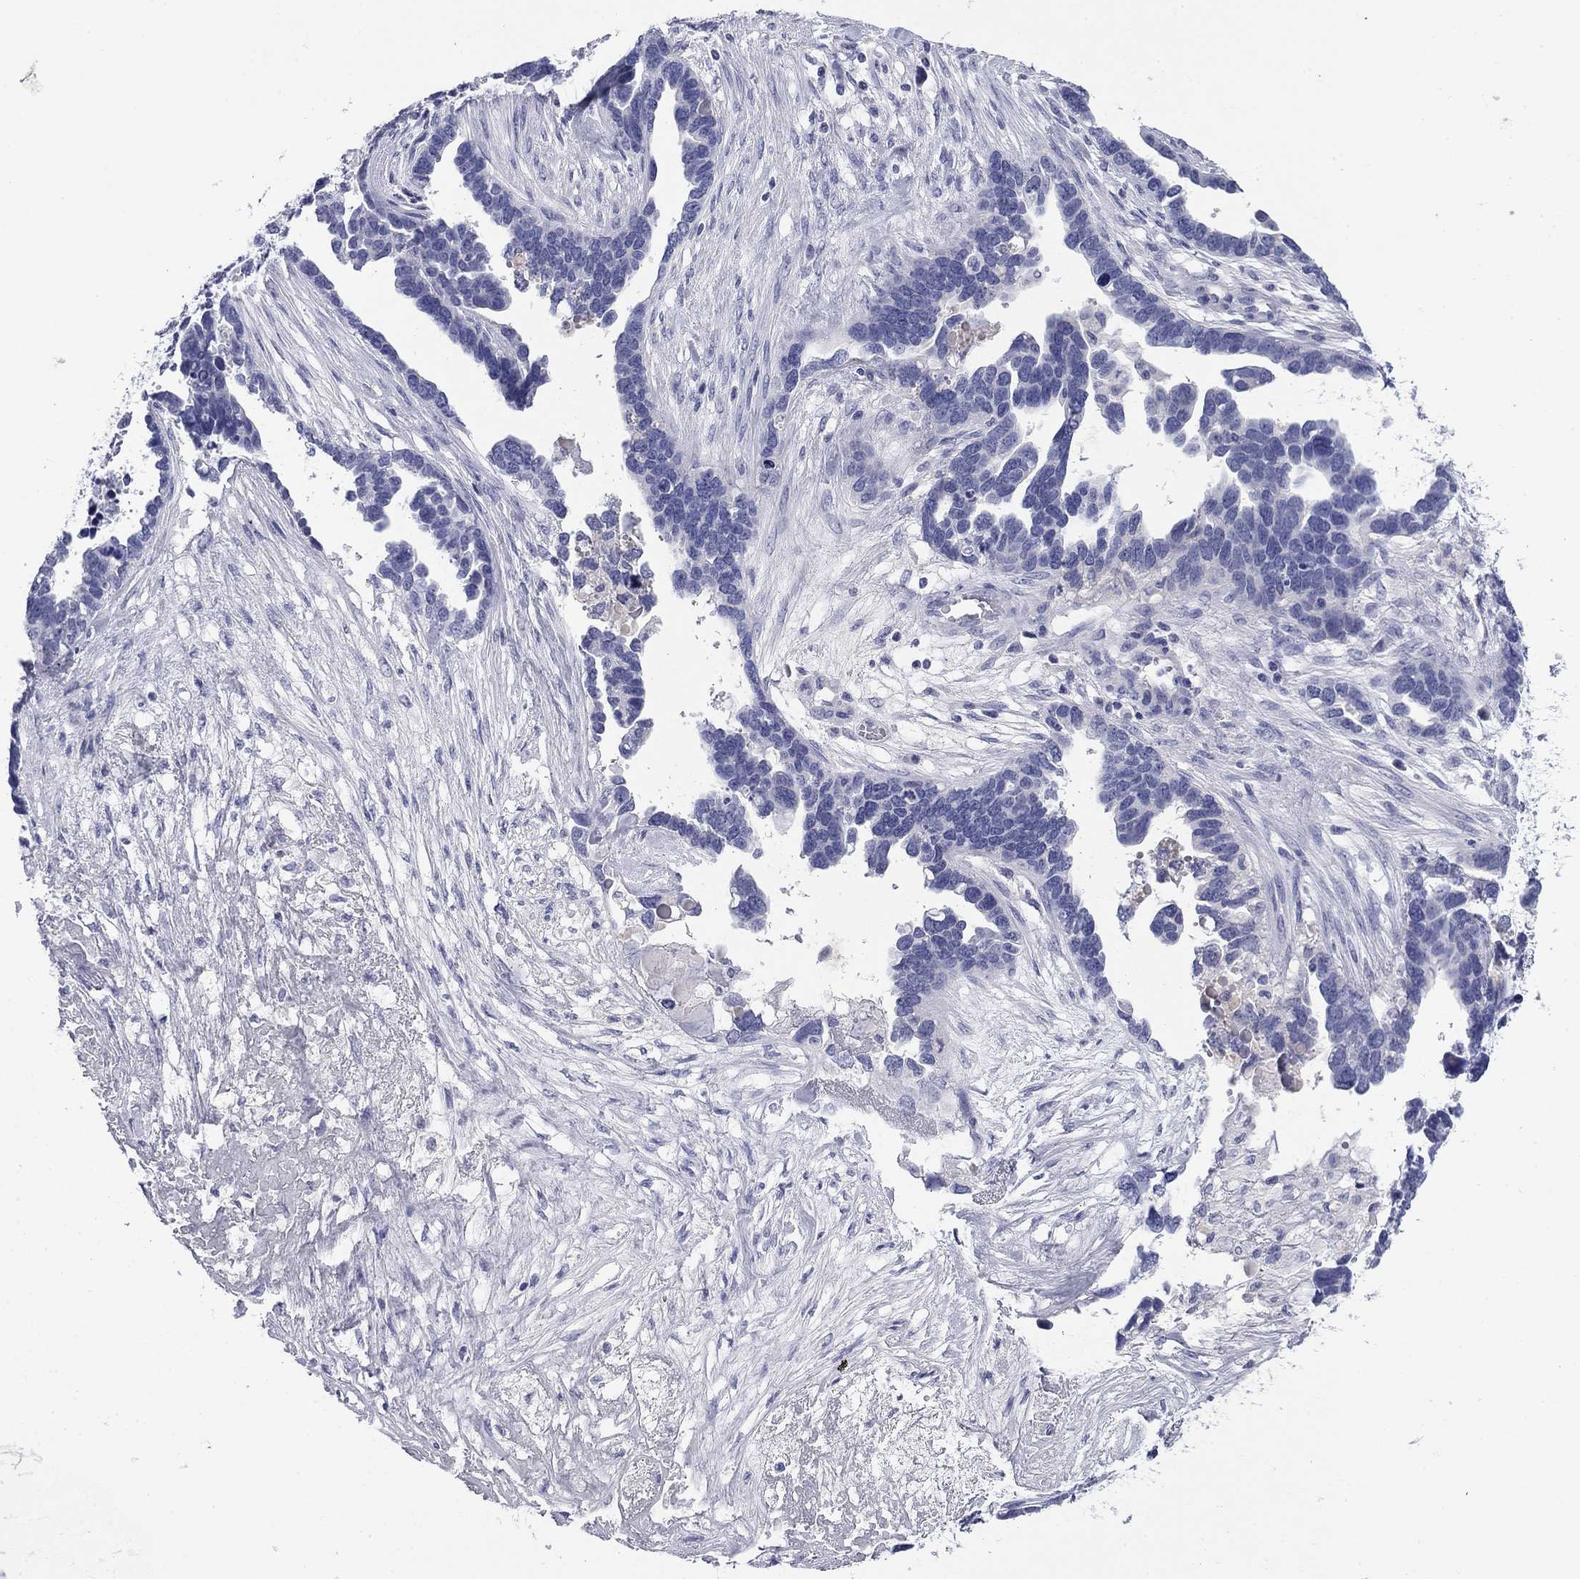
{"staining": {"intensity": "negative", "quantity": "none", "location": "none"}, "tissue": "ovarian cancer", "cell_type": "Tumor cells", "image_type": "cancer", "snomed": [{"axis": "morphology", "description": "Cystadenocarcinoma, serous, NOS"}, {"axis": "topography", "description": "Ovary"}], "caption": "This is an immunohistochemistry (IHC) image of human serous cystadenocarcinoma (ovarian). There is no staining in tumor cells.", "gene": "ABCC2", "patient": {"sex": "female", "age": 54}}